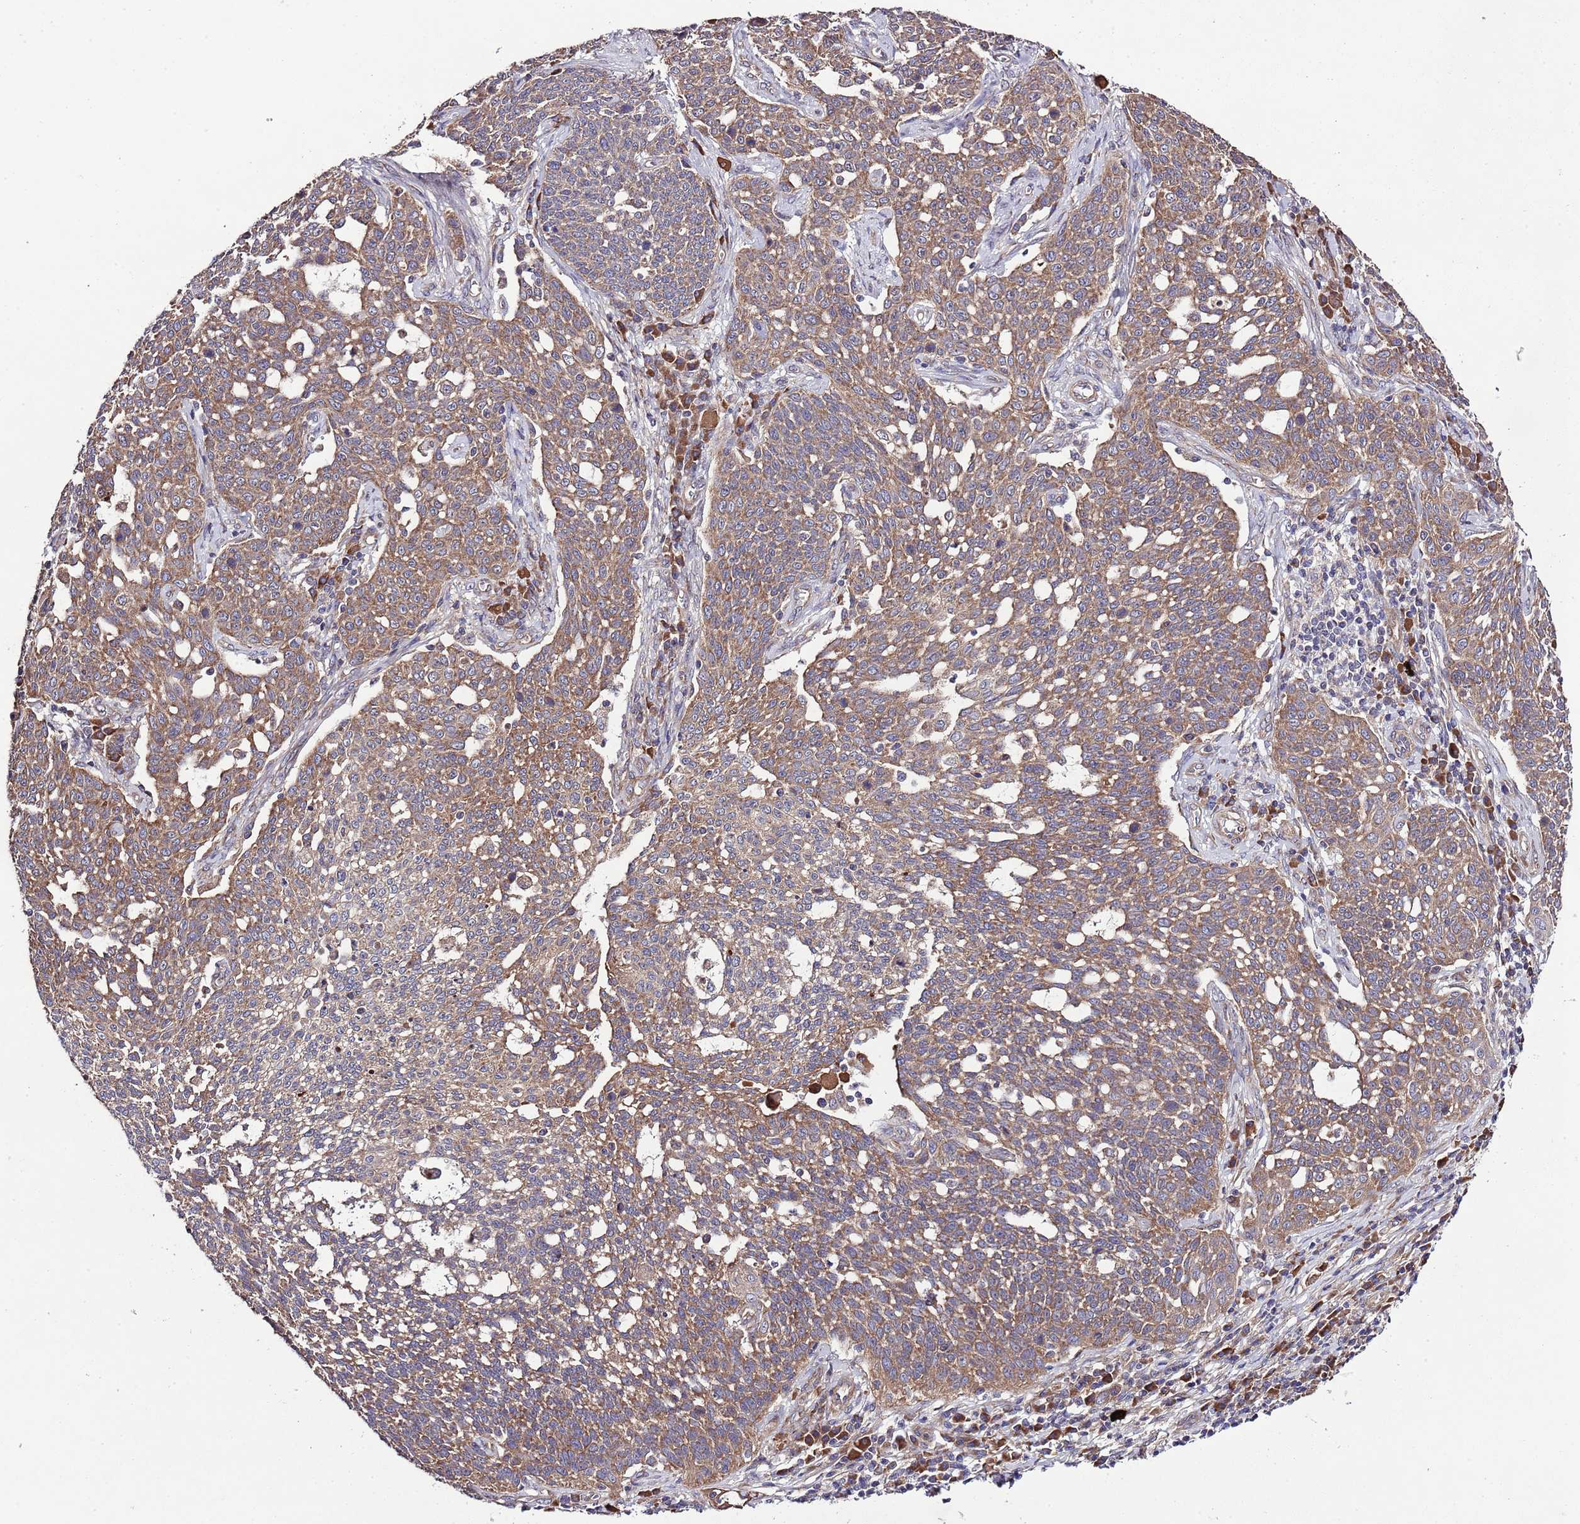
{"staining": {"intensity": "moderate", "quantity": ">75%", "location": "cytoplasmic/membranous"}, "tissue": "cervical cancer", "cell_type": "Tumor cells", "image_type": "cancer", "snomed": [{"axis": "morphology", "description": "Squamous cell carcinoma, NOS"}, {"axis": "topography", "description": "Cervix"}], "caption": "Immunohistochemical staining of human cervical squamous cell carcinoma exhibits medium levels of moderate cytoplasmic/membranous positivity in about >75% of tumor cells. (DAB (3,3'-diaminobenzidine) IHC with brightfield microscopy, high magnification).", "gene": "MFNG", "patient": {"sex": "female", "age": 34}}